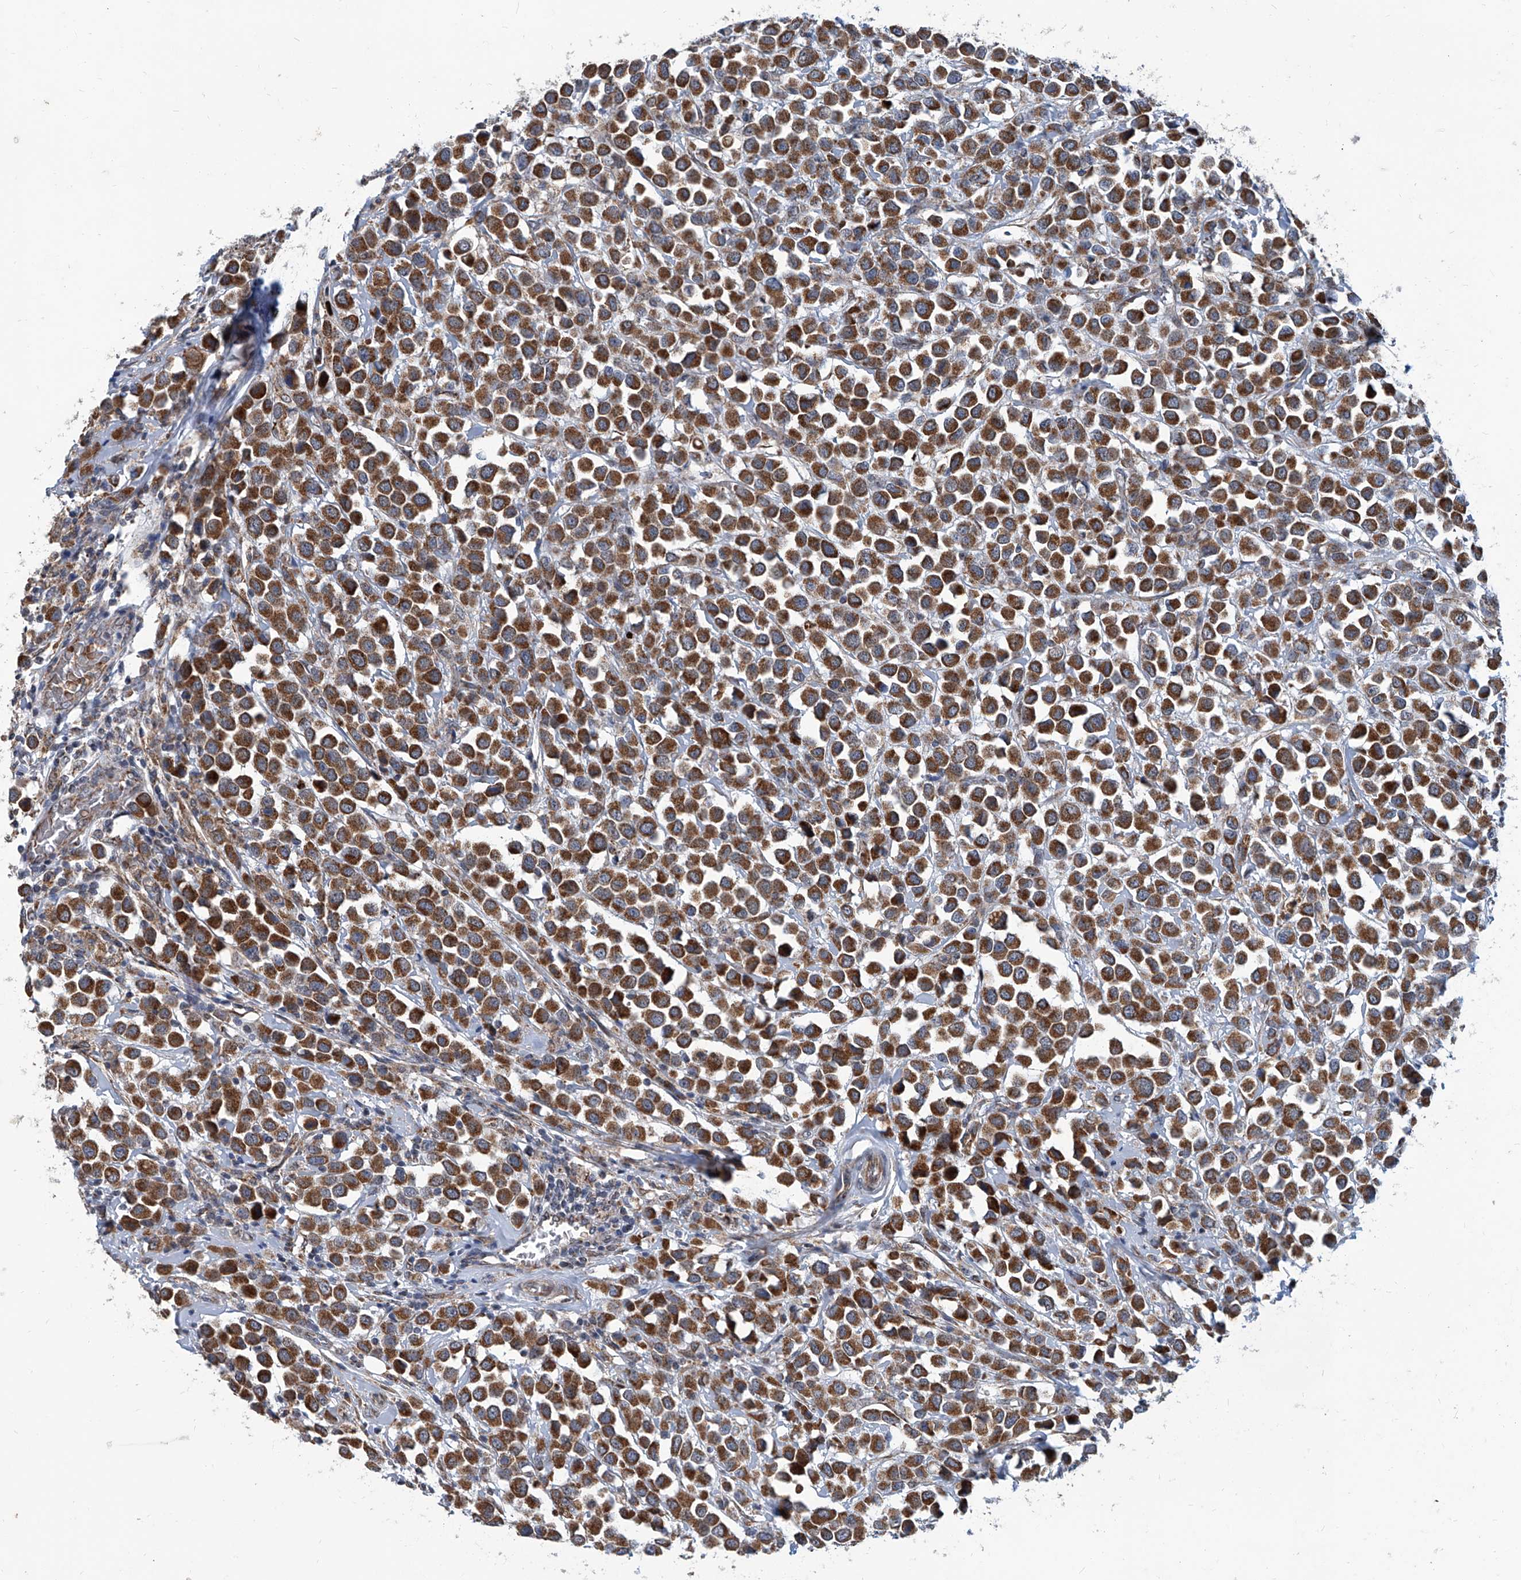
{"staining": {"intensity": "strong", "quantity": ">75%", "location": "cytoplasmic/membranous"}, "tissue": "breast cancer", "cell_type": "Tumor cells", "image_type": "cancer", "snomed": [{"axis": "morphology", "description": "Duct carcinoma"}, {"axis": "topography", "description": "Breast"}], "caption": "Immunohistochemical staining of breast cancer (infiltrating ductal carcinoma) displays strong cytoplasmic/membranous protein positivity in about >75% of tumor cells. (brown staining indicates protein expression, while blue staining denotes nuclei).", "gene": "USP48", "patient": {"sex": "female", "age": 61}}